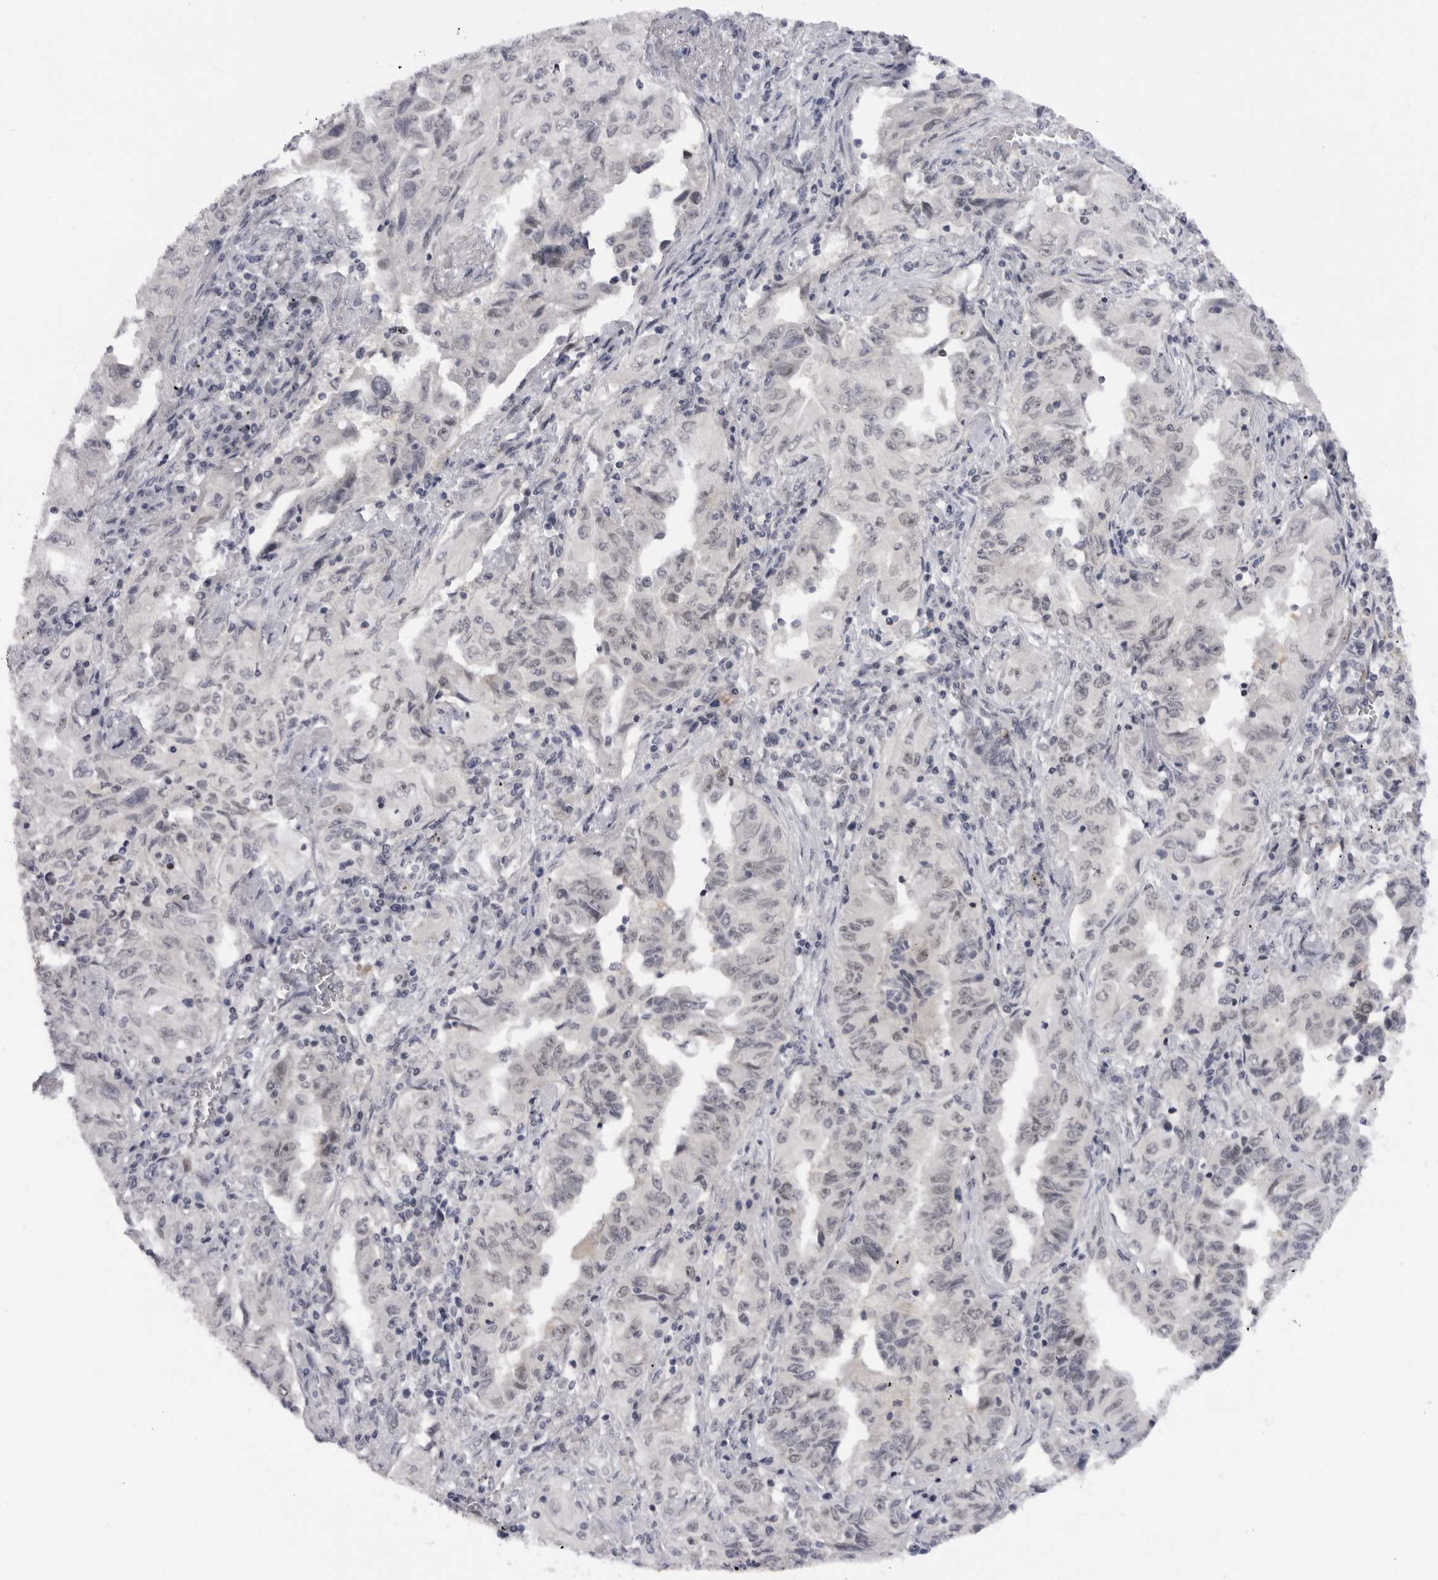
{"staining": {"intensity": "negative", "quantity": "none", "location": "none"}, "tissue": "lung cancer", "cell_type": "Tumor cells", "image_type": "cancer", "snomed": [{"axis": "morphology", "description": "Adenocarcinoma, NOS"}, {"axis": "topography", "description": "Lung"}], "caption": "The image shows no staining of tumor cells in lung cancer.", "gene": "ALPK2", "patient": {"sex": "female", "age": 51}}